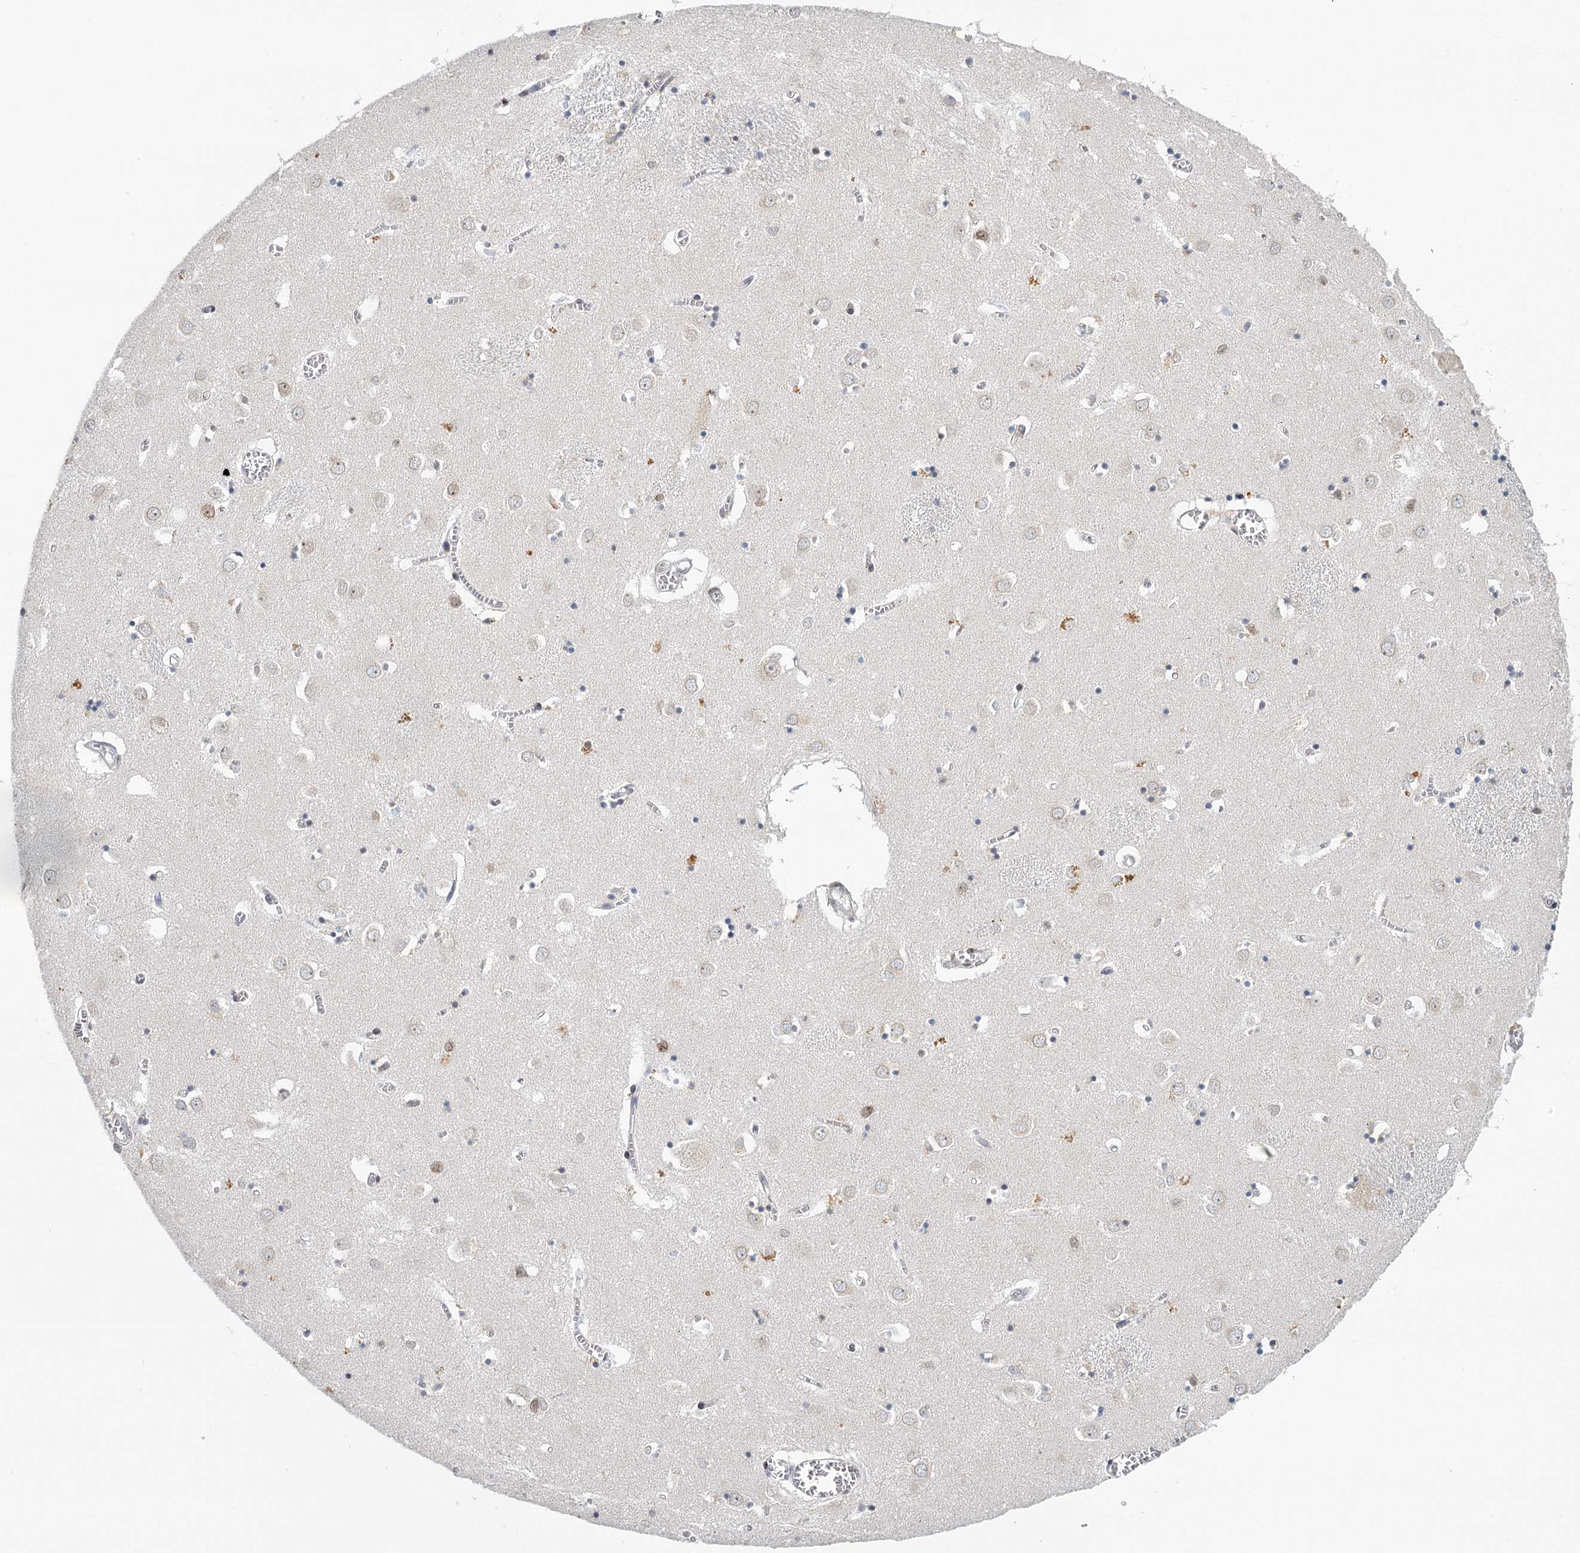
{"staining": {"intensity": "weak", "quantity": "<25%", "location": "nuclear"}, "tissue": "caudate", "cell_type": "Glial cells", "image_type": "normal", "snomed": [{"axis": "morphology", "description": "Normal tissue, NOS"}, {"axis": "topography", "description": "Lateral ventricle wall"}], "caption": "Immunohistochemistry (IHC) of unremarkable caudate exhibits no positivity in glial cells.", "gene": "TREX1", "patient": {"sex": "male", "age": 70}}